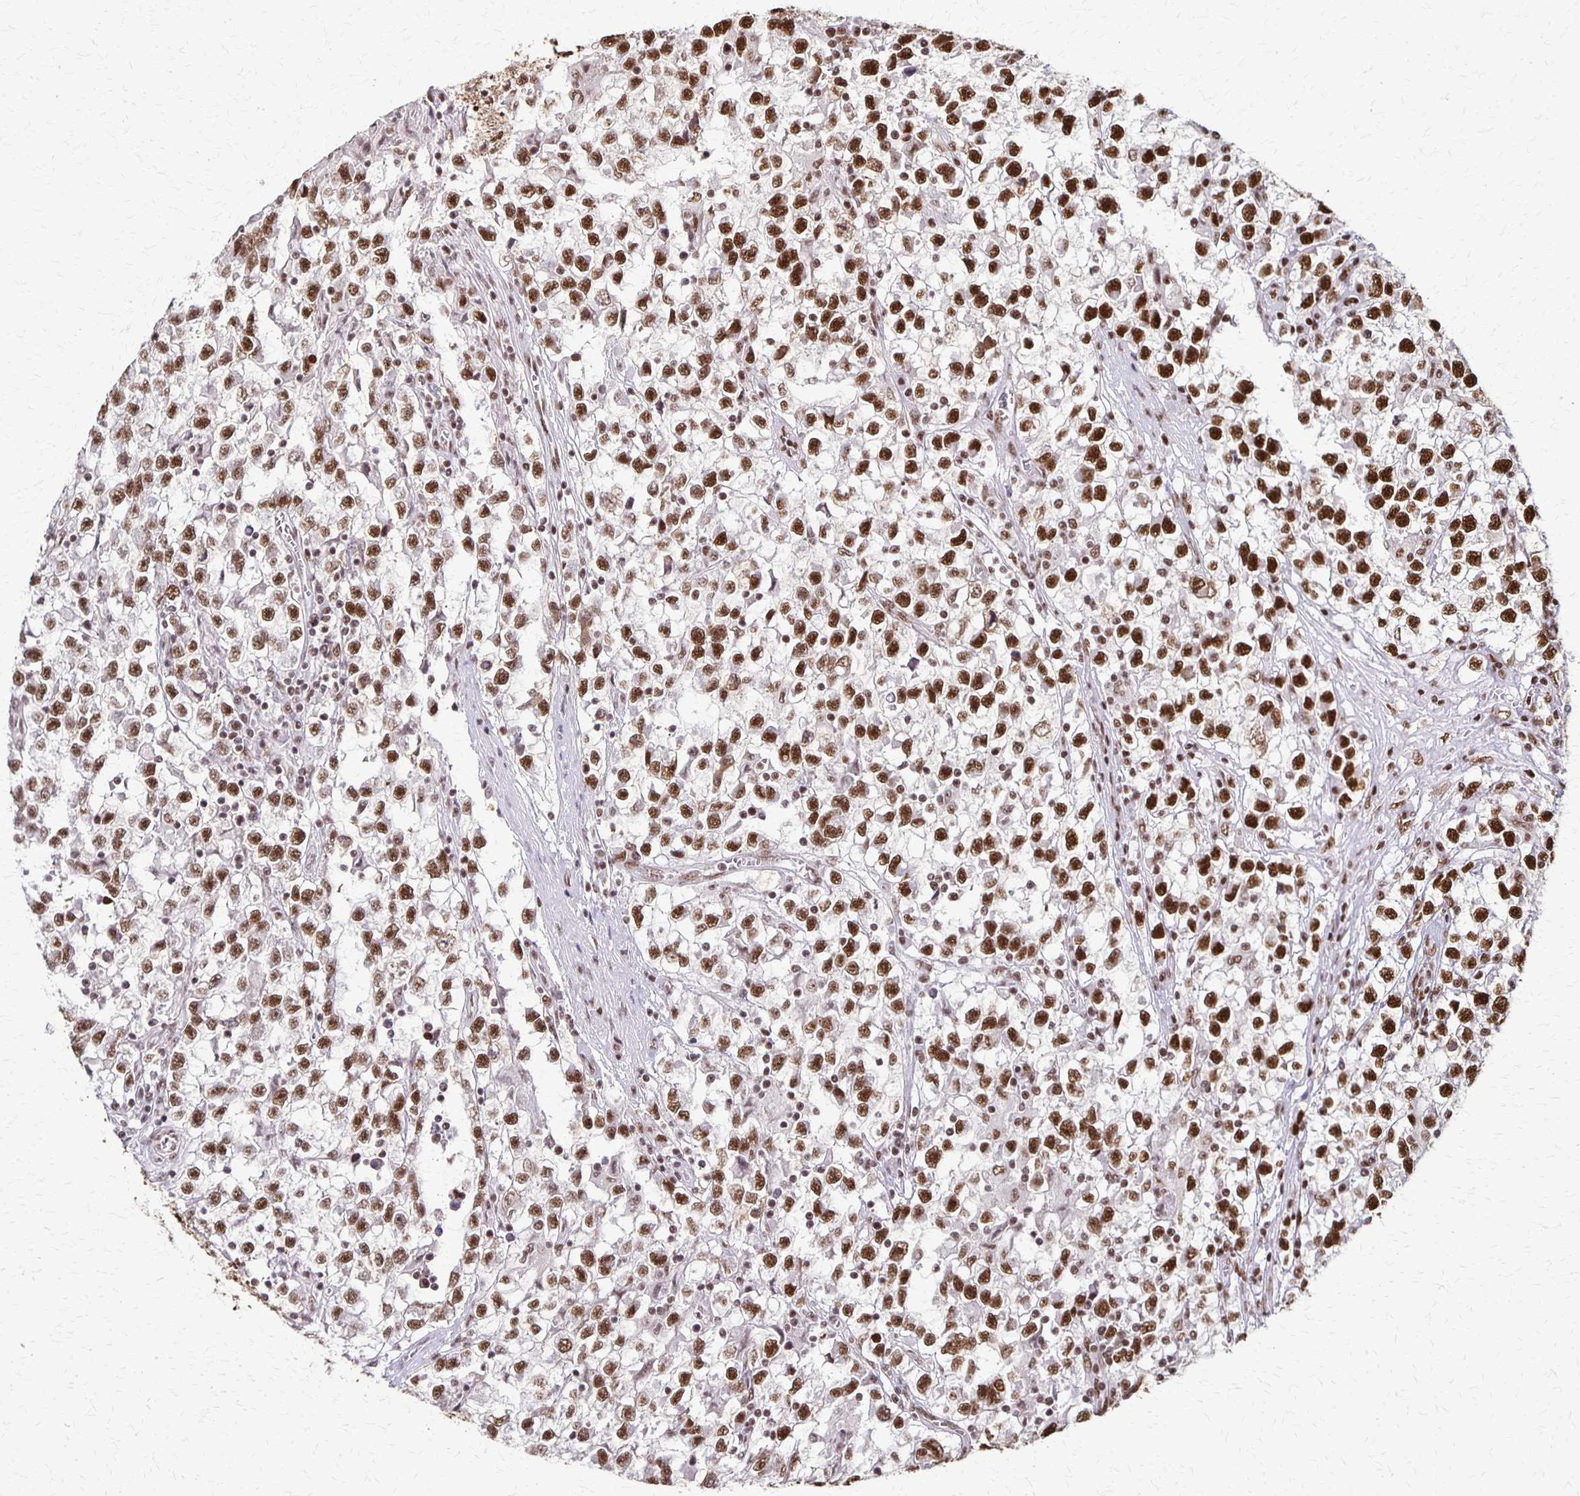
{"staining": {"intensity": "strong", "quantity": ">75%", "location": "nuclear"}, "tissue": "testis cancer", "cell_type": "Tumor cells", "image_type": "cancer", "snomed": [{"axis": "morphology", "description": "Seminoma, NOS"}, {"axis": "topography", "description": "Testis"}], "caption": "Testis seminoma tissue displays strong nuclear positivity in approximately >75% of tumor cells (Brightfield microscopy of DAB IHC at high magnification).", "gene": "XRCC6", "patient": {"sex": "male", "age": 31}}